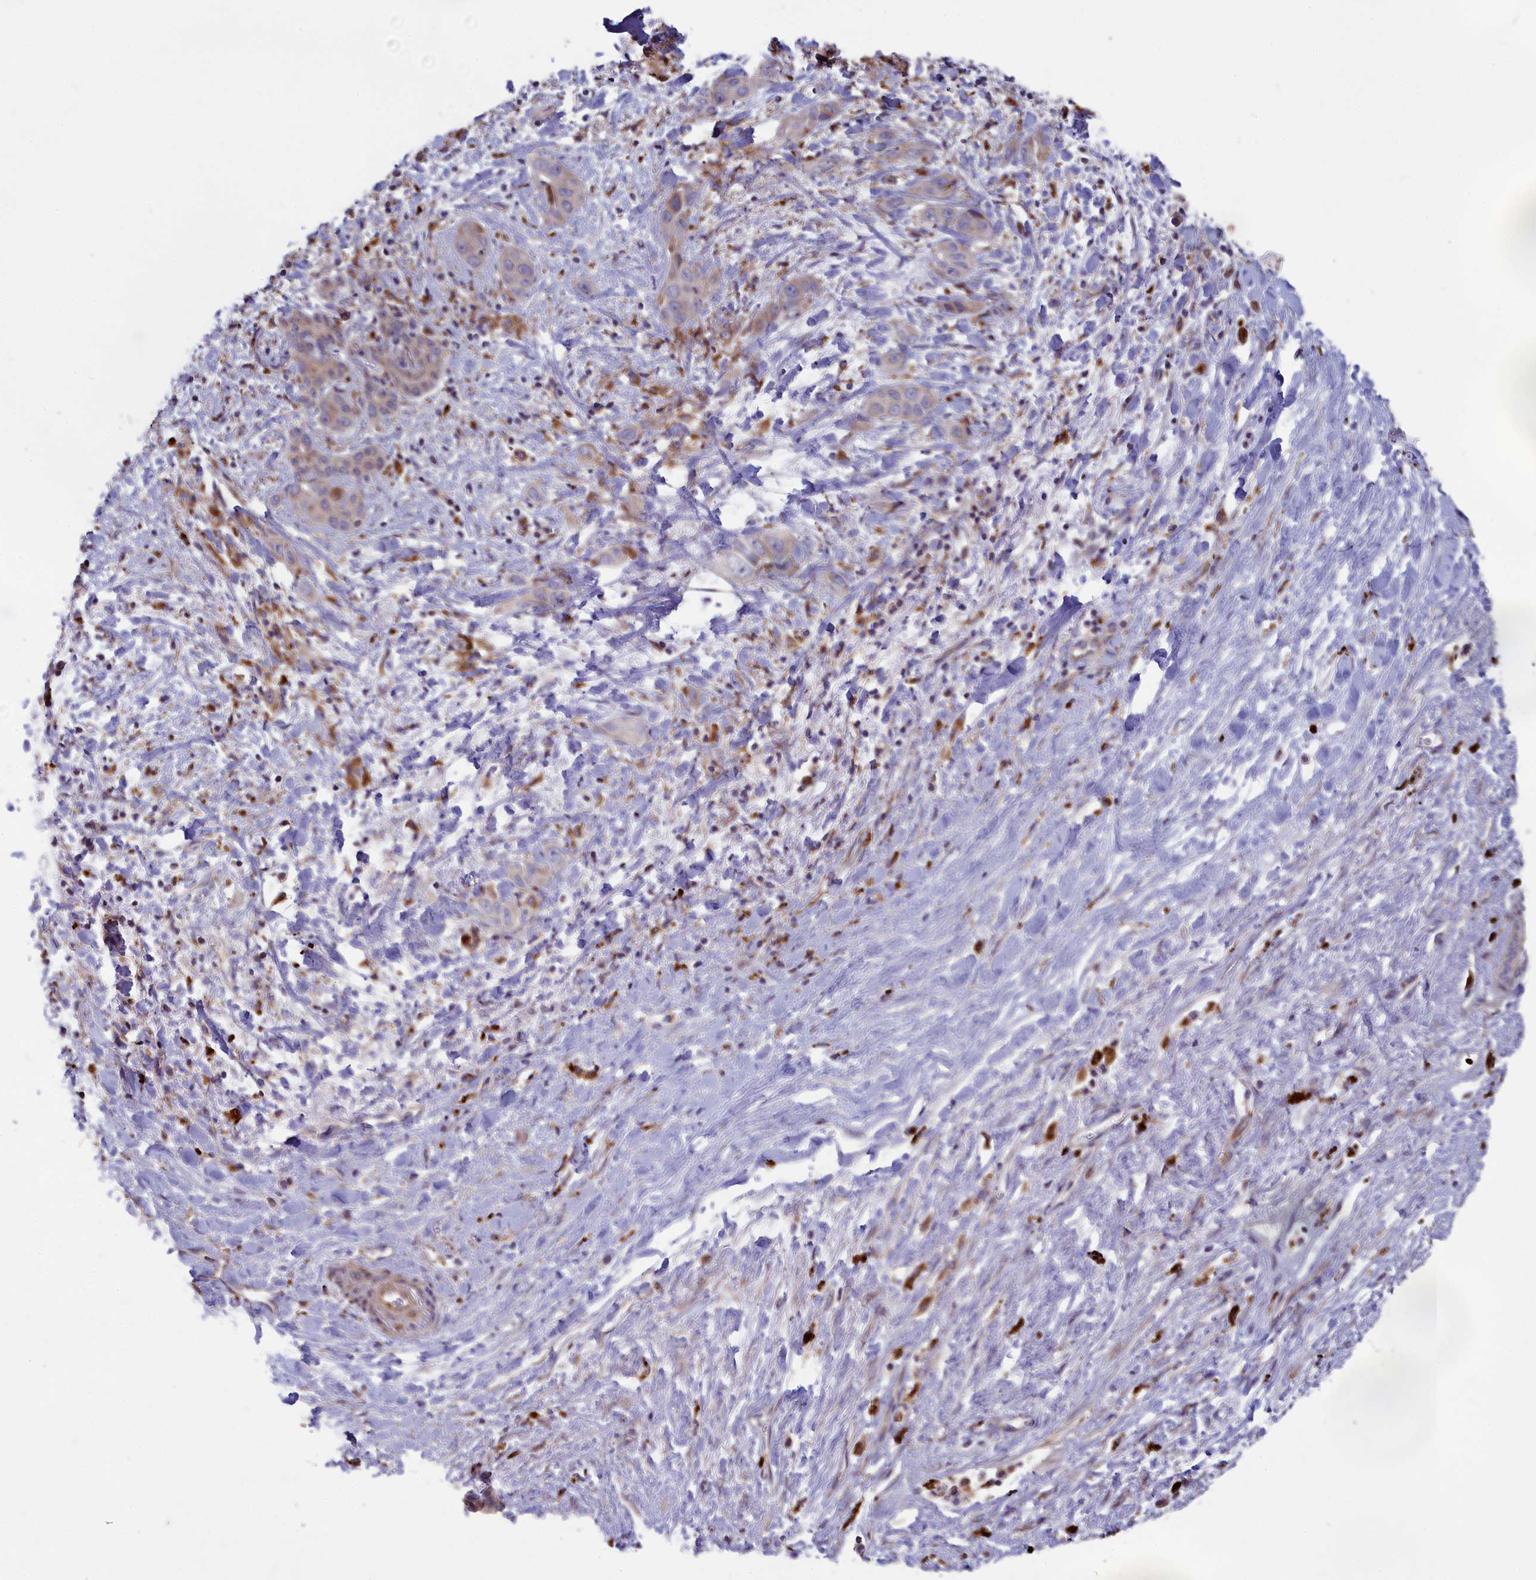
{"staining": {"intensity": "moderate", "quantity": "<25%", "location": "cytoplasmic/membranous"}, "tissue": "liver cancer", "cell_type": "Tumor cells", "image_type": "cancer", "snomed": [{"axis": "morphology", "description": "Cholangiocarcinoma"}, {"axis": "topography", "description": "Liver"}], "caption": "An immunohistochemistry (IHC) micrograph of neoplastic tissue is shown. Protein staining in brown shows moderate cytoplasmic/membranous positivity in cholangiocarcinoma (liver) within tumor cells.", "gene": "BLTP2", "patient": {"sex": "female", "age": 52}}